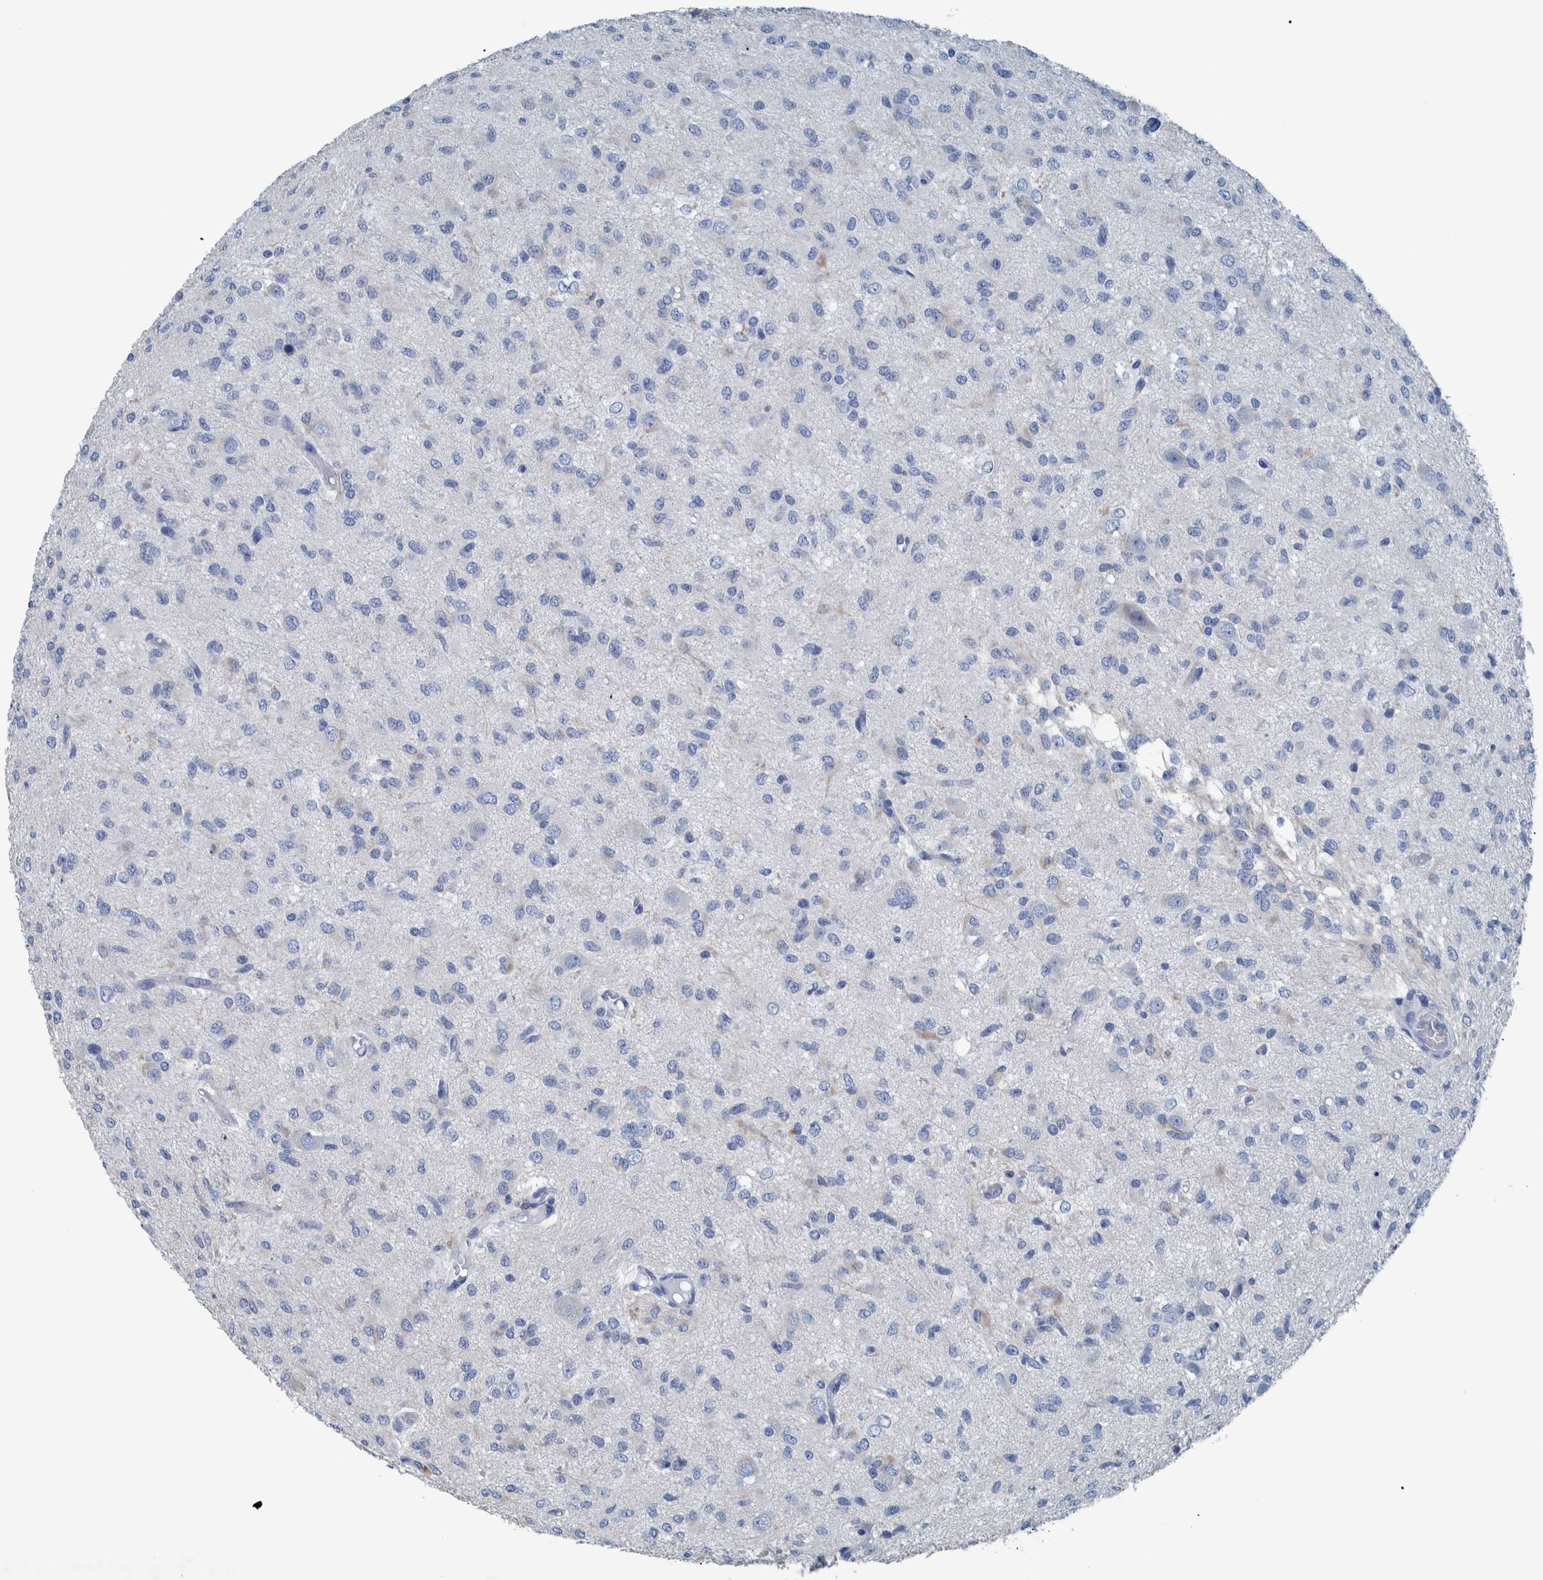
{"staining": {"intensity": "negative", "quantity": "none", "location": "none"}, "tissue": "glioma", "cell_type": "Tumor cells", "image_type": "cancer", "snomed": [{"axis": "morphology", "description": "Glioma, malignant, High grade"}, {"axis": "topography", "description": "Brain"}], "caption": "Immunohistochemistry (IHC) of malignant high-grade glioma displays no staining in tumor cells. (Stains: DAB immunohistochemistry with hematoxylin counter stain, Microscopy: brightfield microscopy at high magnification).", "gene": "IDO1", "patient": {"sex": "female", "age": 59}}